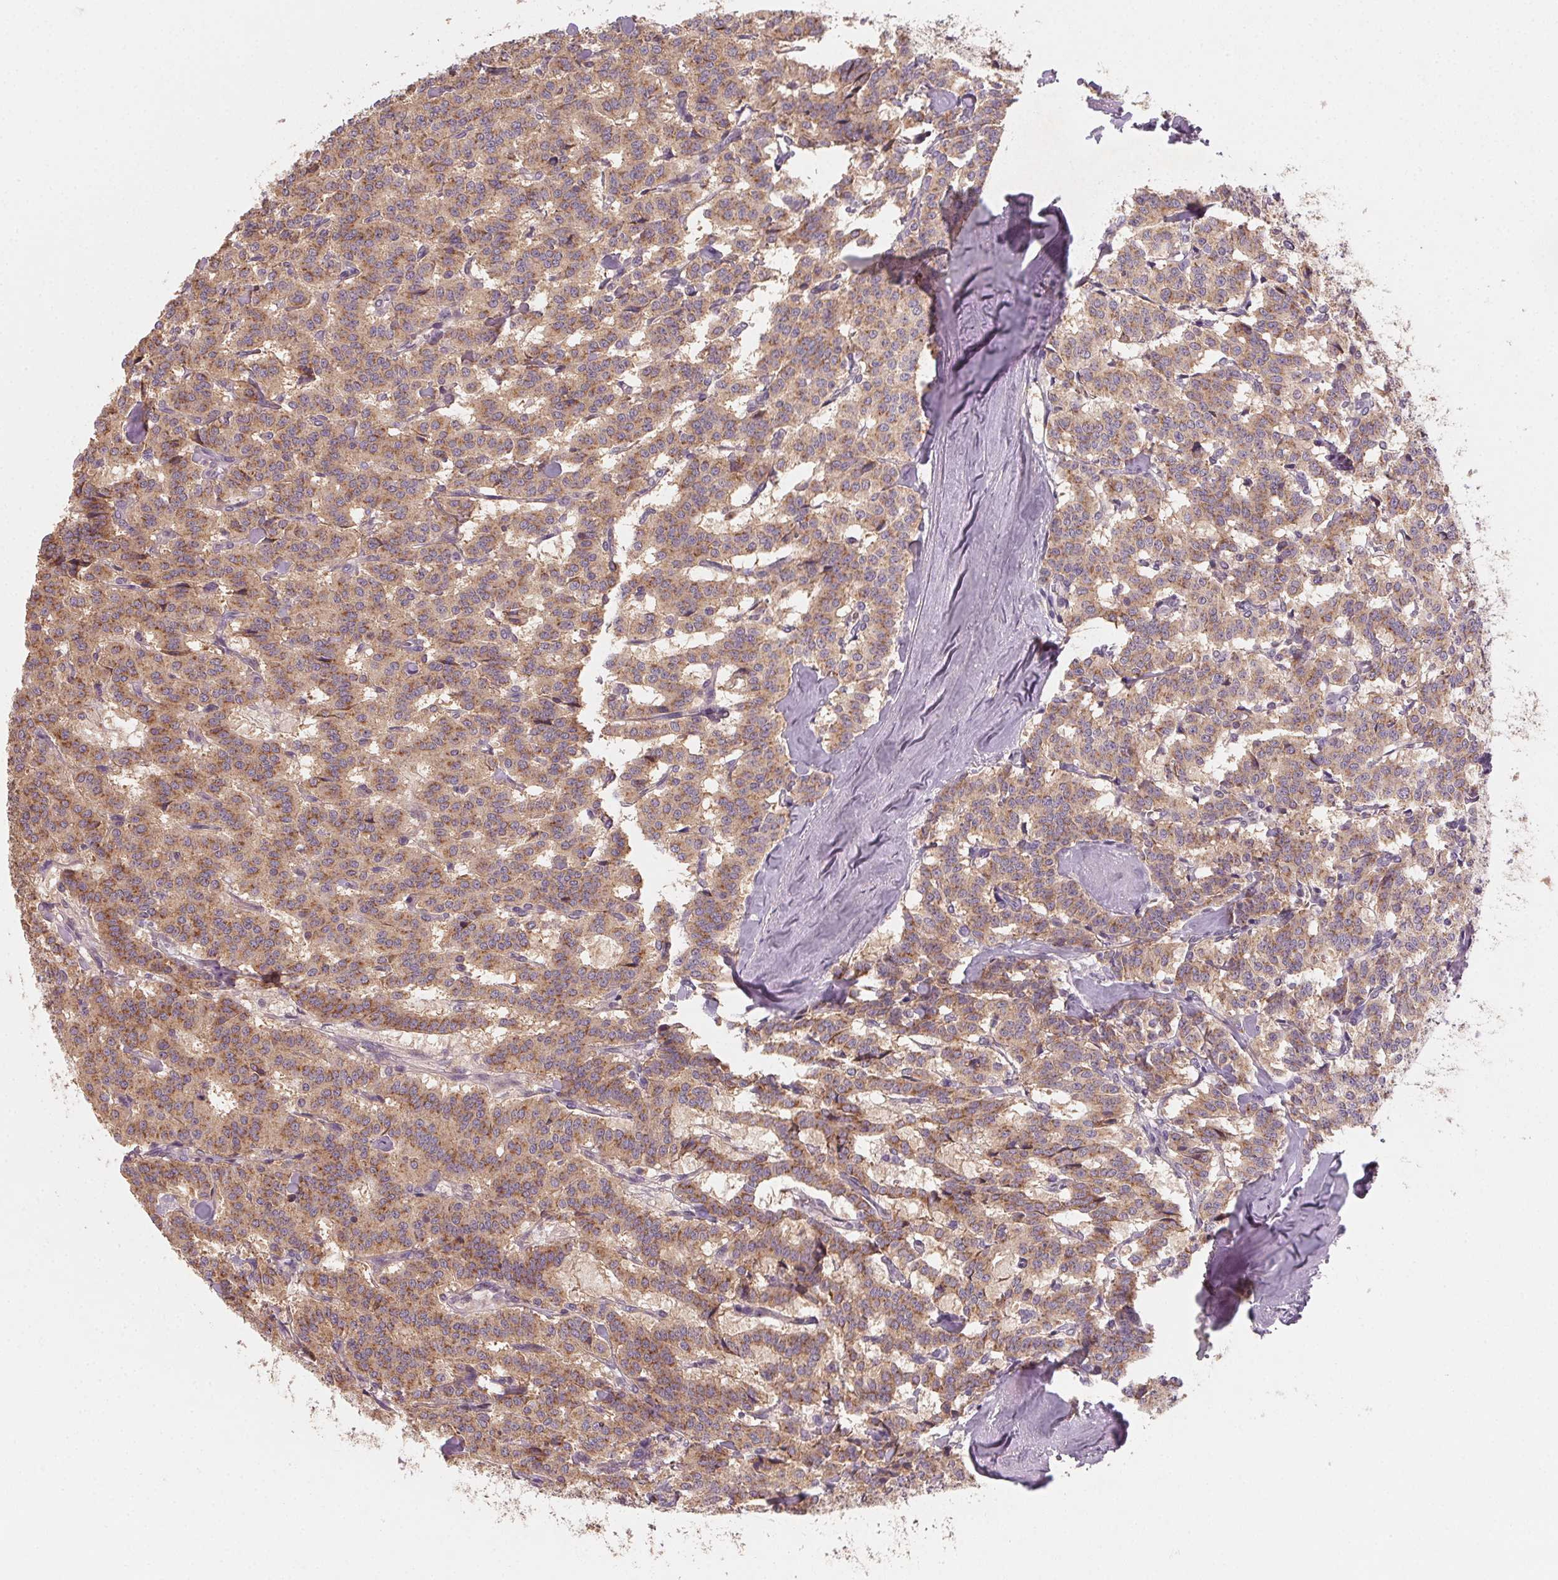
{"staining": {"intensity": "moderate", "quantity": ">75%", "location": "cytoplasmic/membranous"}, "tissue": "carcinoid", "cell_type": "Tumor cells", "image_type": "cancer", "snomed": [{"axis": "morphology", "description": "Carcinoid, malignant, NOS"}, {"axis": "topography", "description": "Lung"}], "caption": "Human malignant carcinoid stained with a brown dye demonstrates moderate cytoplasmic/membranous positive staining in about >75% of tumor cells.", "gene": "AP1S1", "patient": {"sex": "female", "age": 46}}